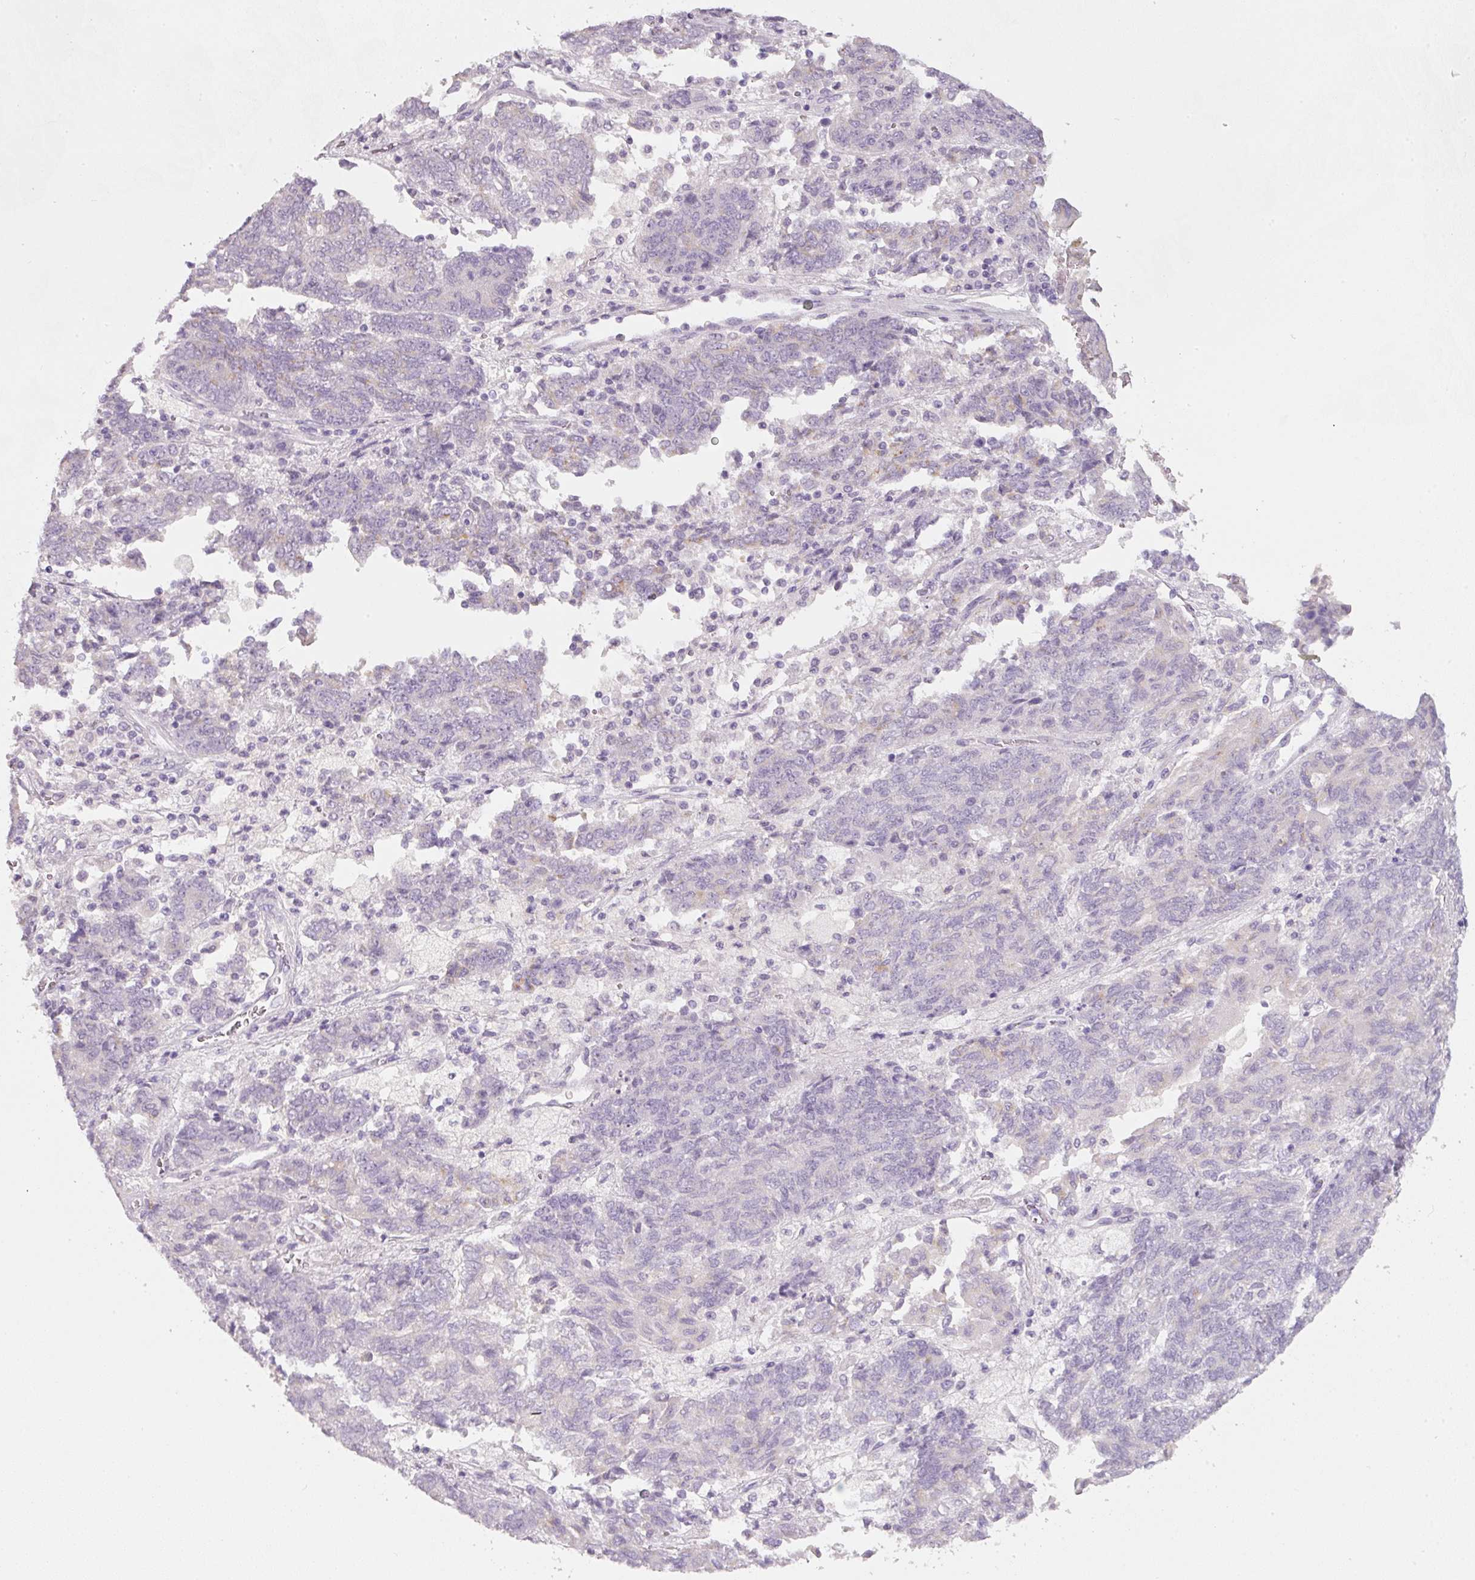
{"staining": {"intensity": "negative", "quantity": "none", "location": "none"}, "tissue": "endometrial cancer", "cell_type": "Tumor cells", "image_type": "cancer", "snomed": [{"axis": "morphology", "description": "Adenocarcinoma, NOS"}, {"axis": "topography", "description": "Endometrium"}], "caption": "Micrograph shows no protein staining in tumor cells of endometrial adenocarcinoma tissue.", "gene": "ENSG00000206549", "patient": {"sex": "female", "age": 80}}